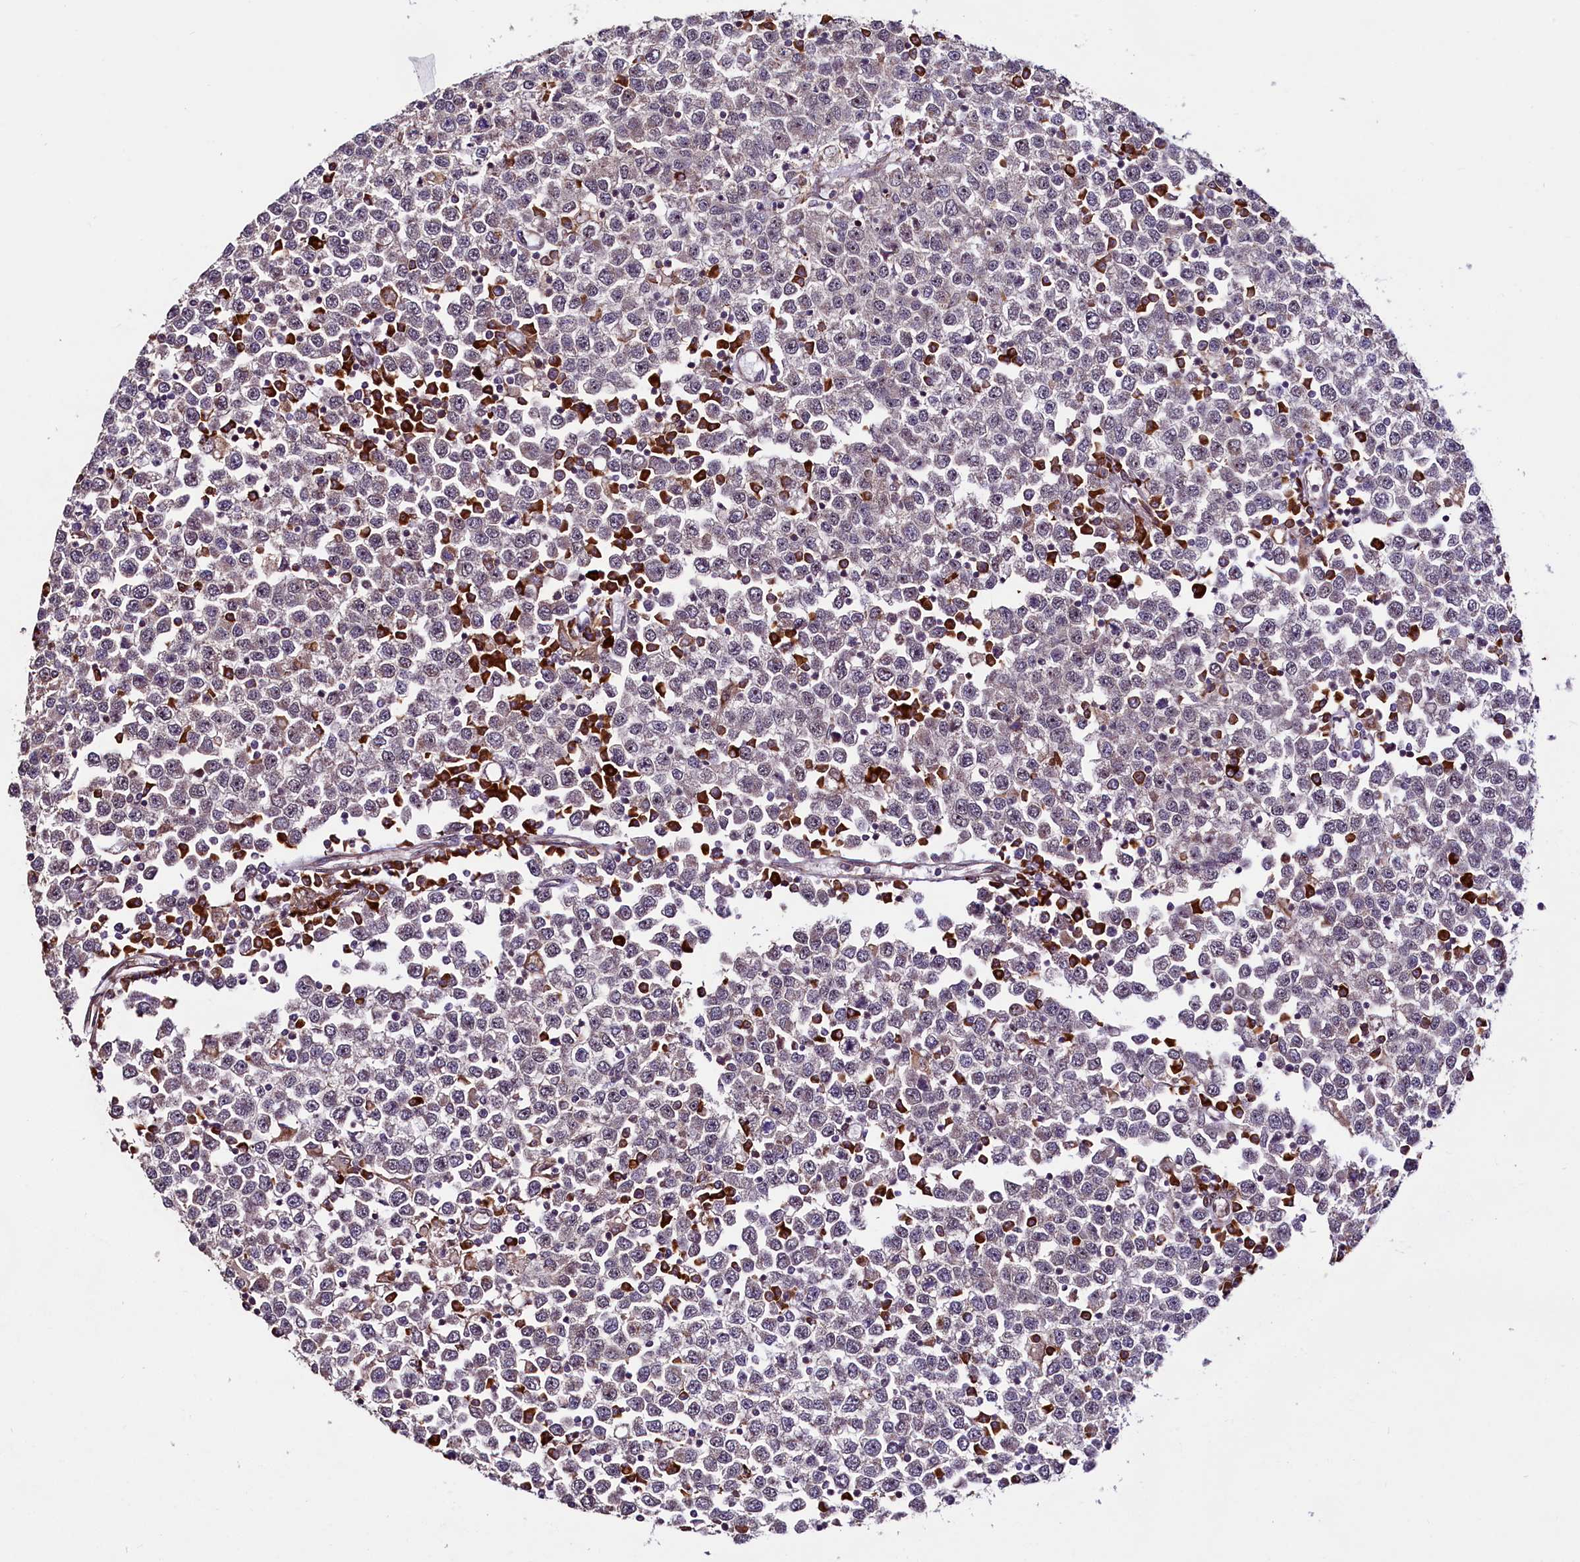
{"staining": {"intensity": "negative", "quantity": "none", "location": "none"}, "tissue": "testis cancer", "cell_type": "Tumor cells", "image_type": "cancer", "snomed": [{"axis": "morphology", "description": "Seminoma, NOS"}, {"axis": "topography", "description": "Testis"}], "caption": "An image of testis seminoma stained for a protein exhibits no brown staining in tumor cells.", "gene": "C5orf15", "patient": {"sex": "male", "age": 65}}